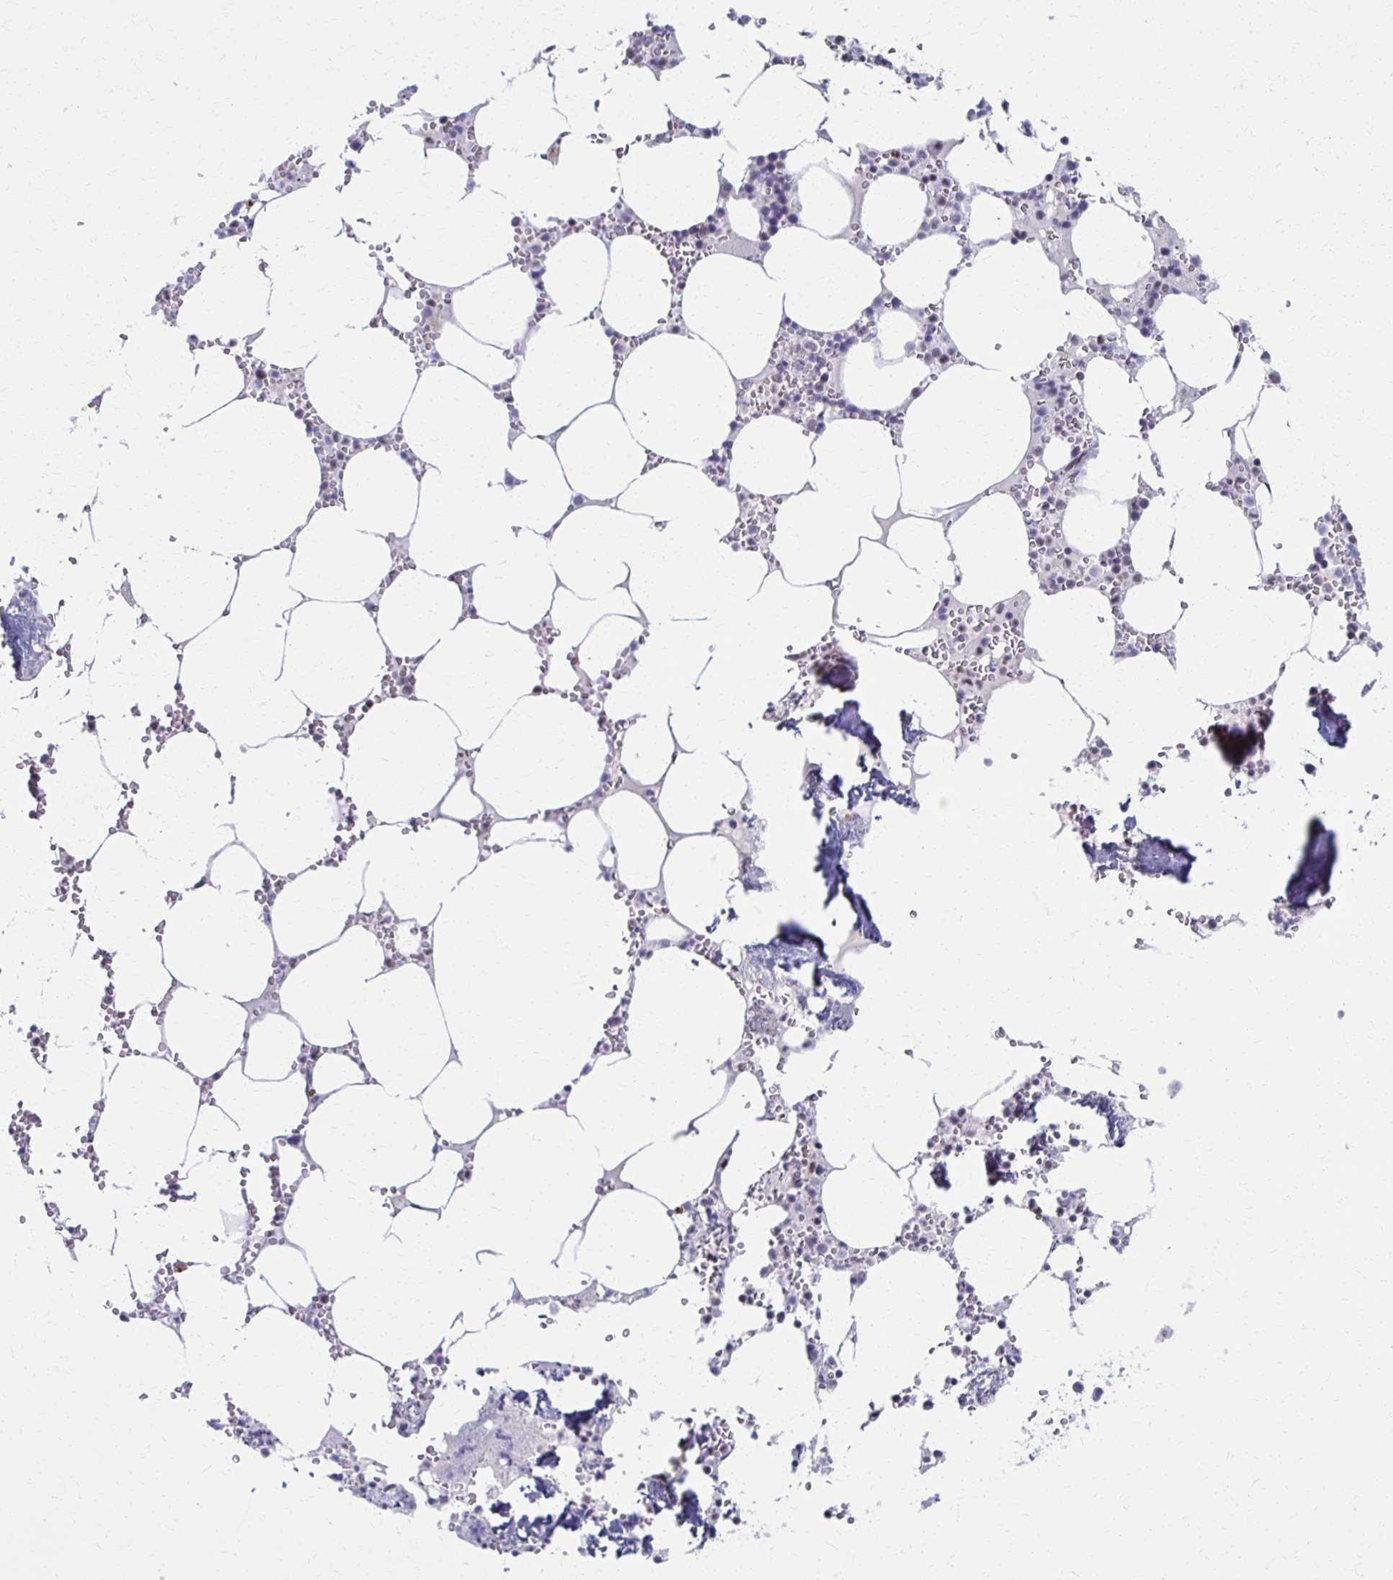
{"staining": {"intensity": "weak", "quantity": "<25%", "location": "nuclear"}, "tissue": "bone marrow", "cell_type": "Hematopoietic cells", "image_type": "normal", "snomed": [{"axis": "morphology", "description": "Normal tissue, NOS"}, {"axis": "topography", "description": "Bone marrow"}], "caption": "IHC micrograph of unremarkable bone marrow: human bone marrow stained with DAB shows no significant protein expression in hematopoietic cells.", "gene": "IRF7", "patient": {"sex": "male", "age": 54}}